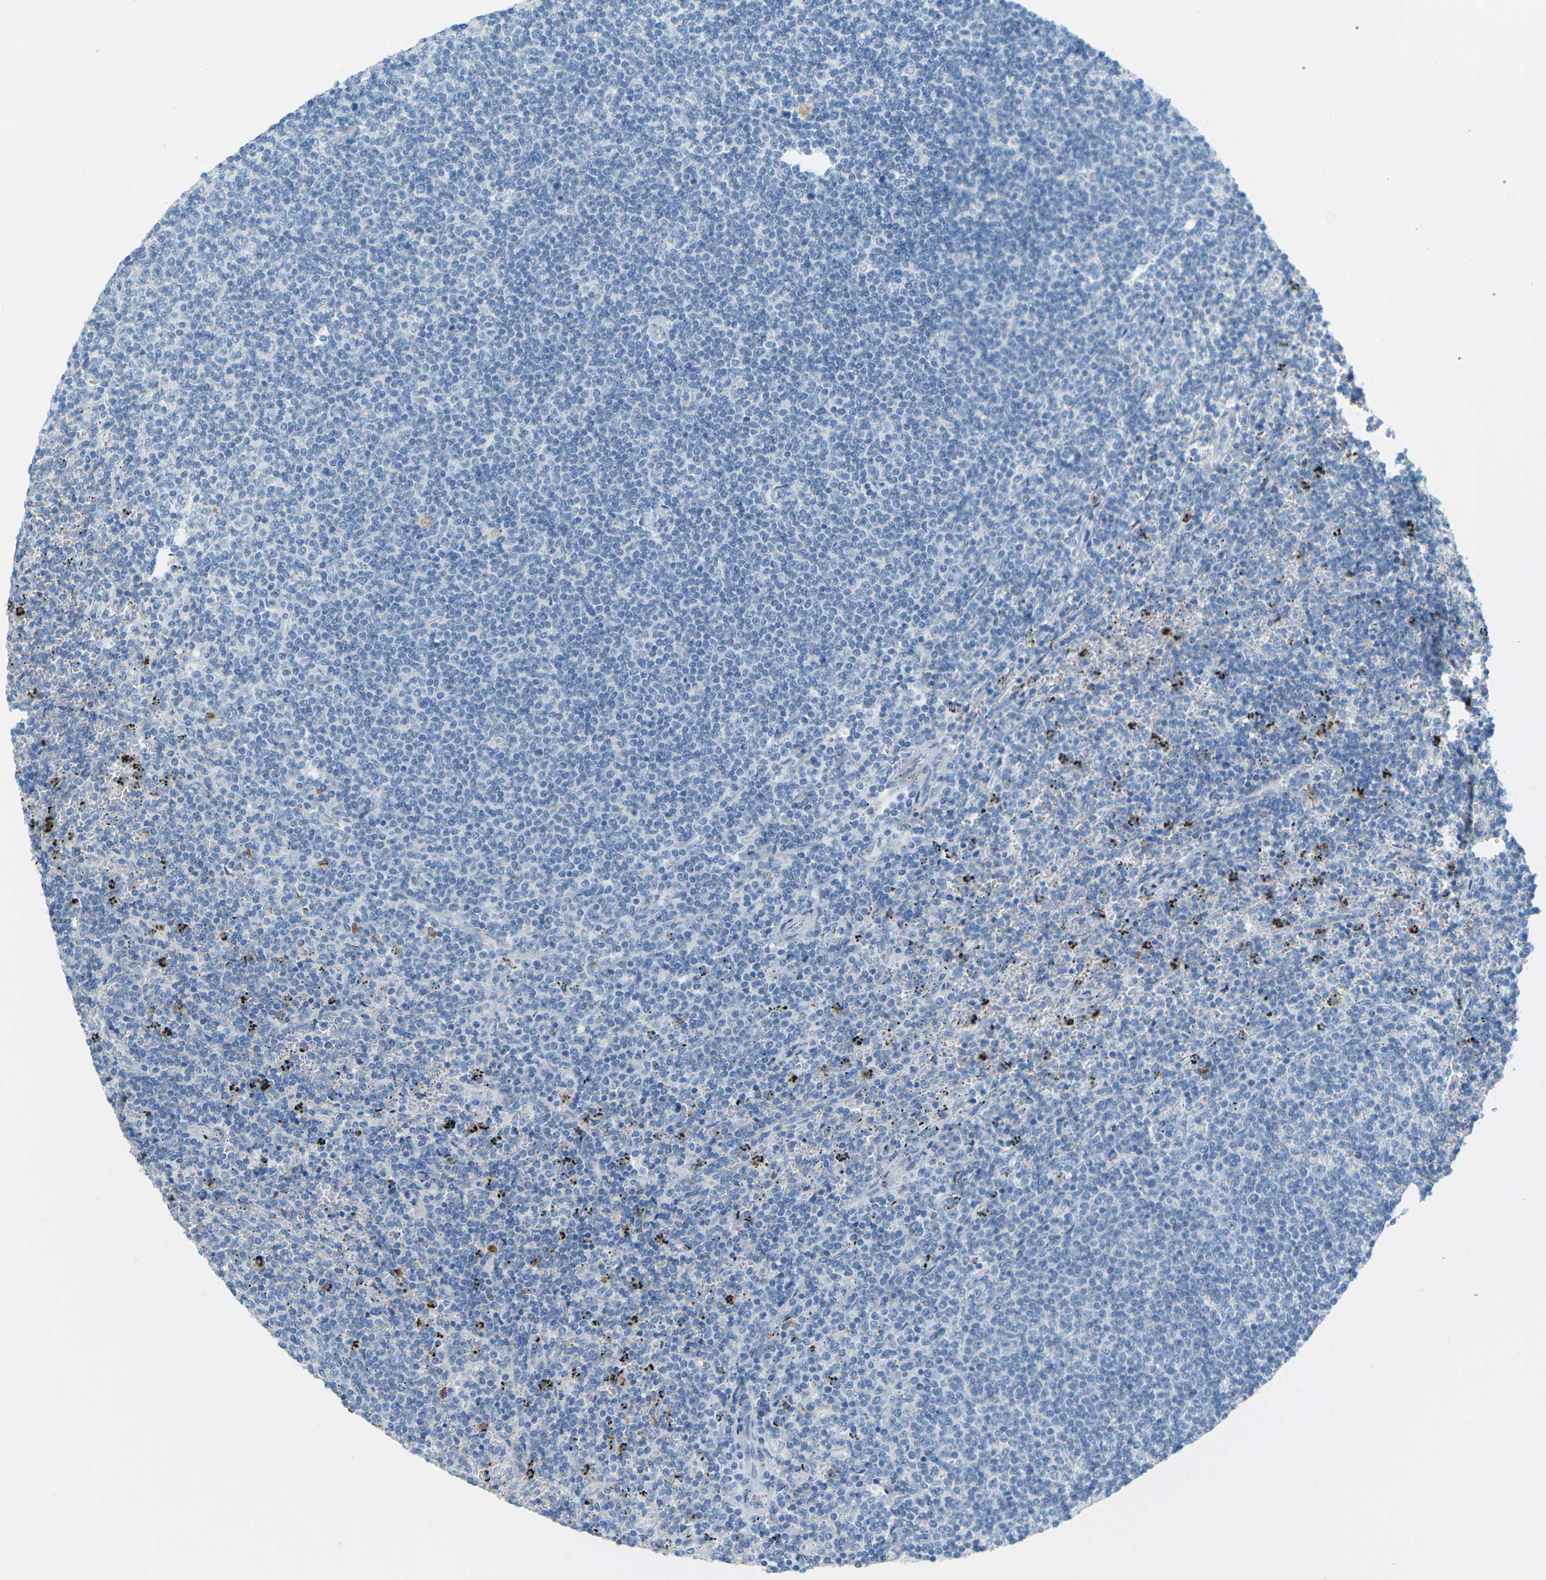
{"staining": {"intensity": "negative", "quantity": "none", "location": "none"}, "tissue": "lymphoma", "cell_type": "Tumor cells", "image_type": "cancer", "snomed": [{"axis": "morphology", "description": "Malignant lymphoma, non-Hodgkin's type, Low grade"}, {"axis": "topography", "description": "Spleen"}], "caption": "Immunohistochemical staining of human low-grade malignant lymphoma, non-Hodgkin's type exhibits no significant positivity in tumor cells.", "gene": "CDH16", "patient": {"sex": "female", "age": 50}}